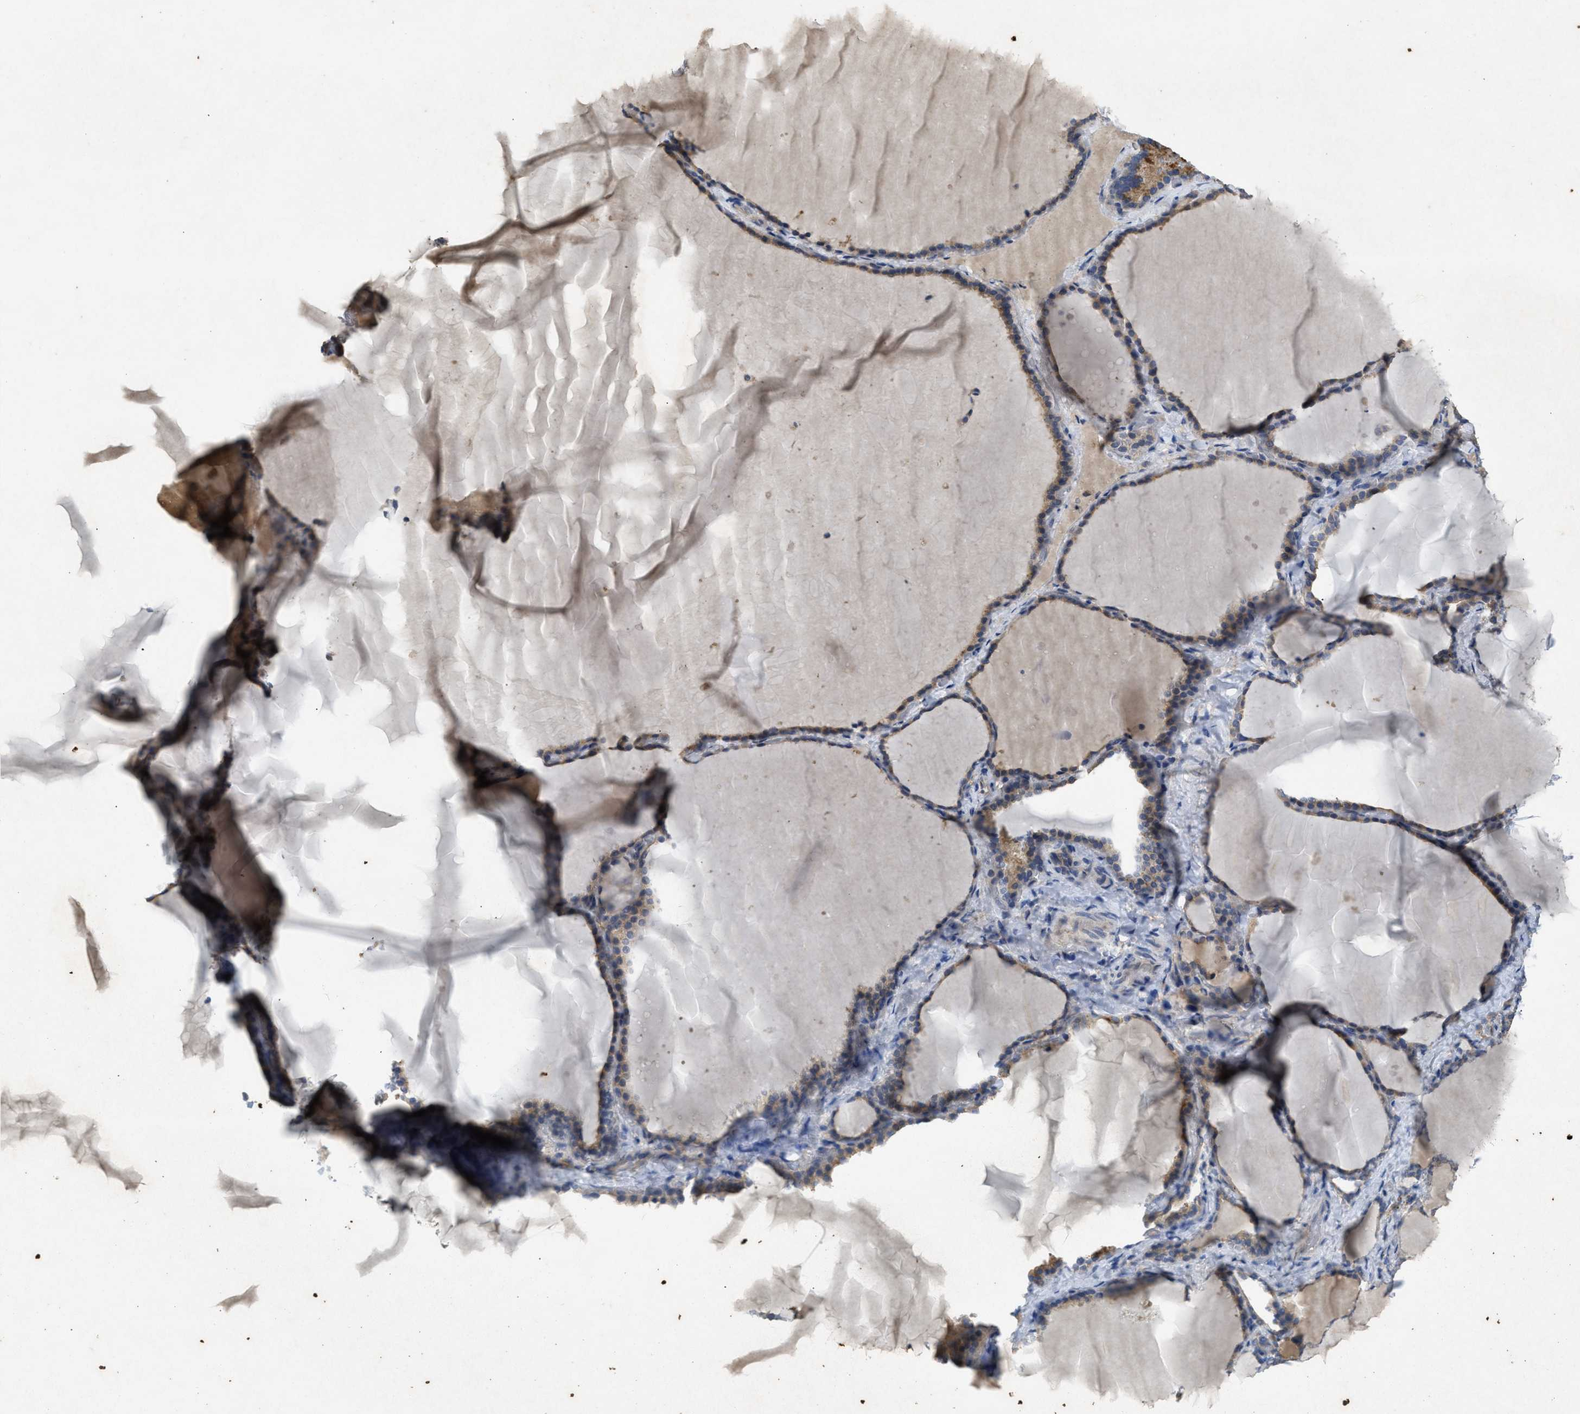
{"staining": {"intensity": "moderate", "quantity": "25%-75%", "location": "cytoplasmic/membranous"}, "tissue": "thyroid gland", "cell_type": "Glandular cells", "image_type": "normal", "snomed": [{"axis": "morphology", "description": "Normal tissue, NOS"}, {"axis": "topography", "description": "Thyroid gland"}], "caption": "Thyroid gland stained with DAB immunohistochemistry displays medium levels of moderate cytoplasmic/membranous positivity in about 25%-75% of glandular cells.", "gene": "PPP3CA", "patient": {"sex": "female", "age": 28}}